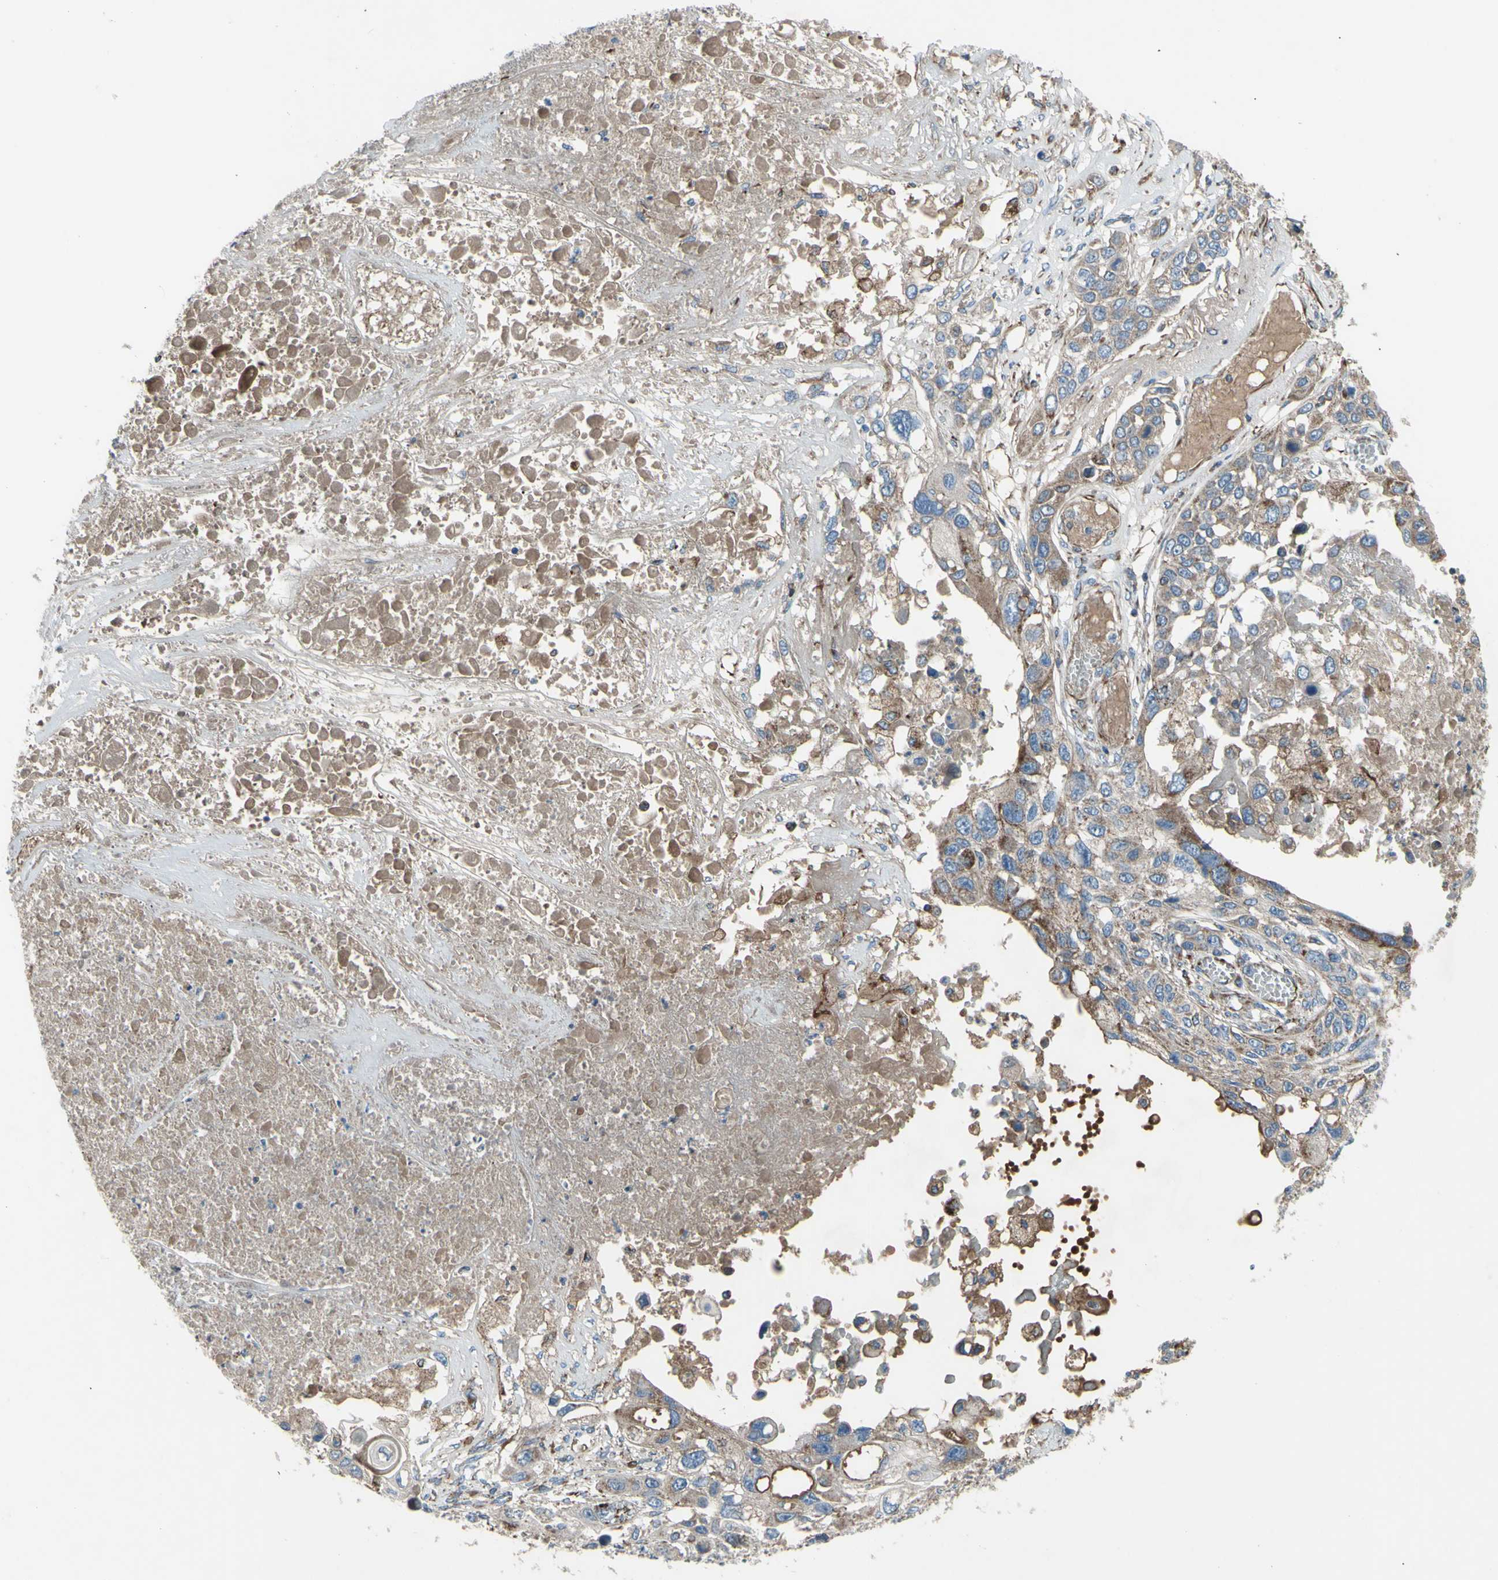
{"staining": {"intensity": "weak", "quantity": ">75%", "location": "cytoplasmic/membranous"}, "tissue": "lung cancer", "cell_type": "Tumor cells", "image_type": "cancer", "snomed": [{"axis": "morphology", "description": "Squamous cell carcinoma, NOS"}, {"axis": "topography", "description": "Lung"}], "caption": "Immunohistochemistry (DAB (3,3'-diaminobenzidine)) staining of human squamous cell carcinoma (lung) reveals weak cytoplasmic/membranous protein positivity in about >75% of tumor cells.", "gene": "EMC7", "patient": {"sex": "male", "age": 71}}